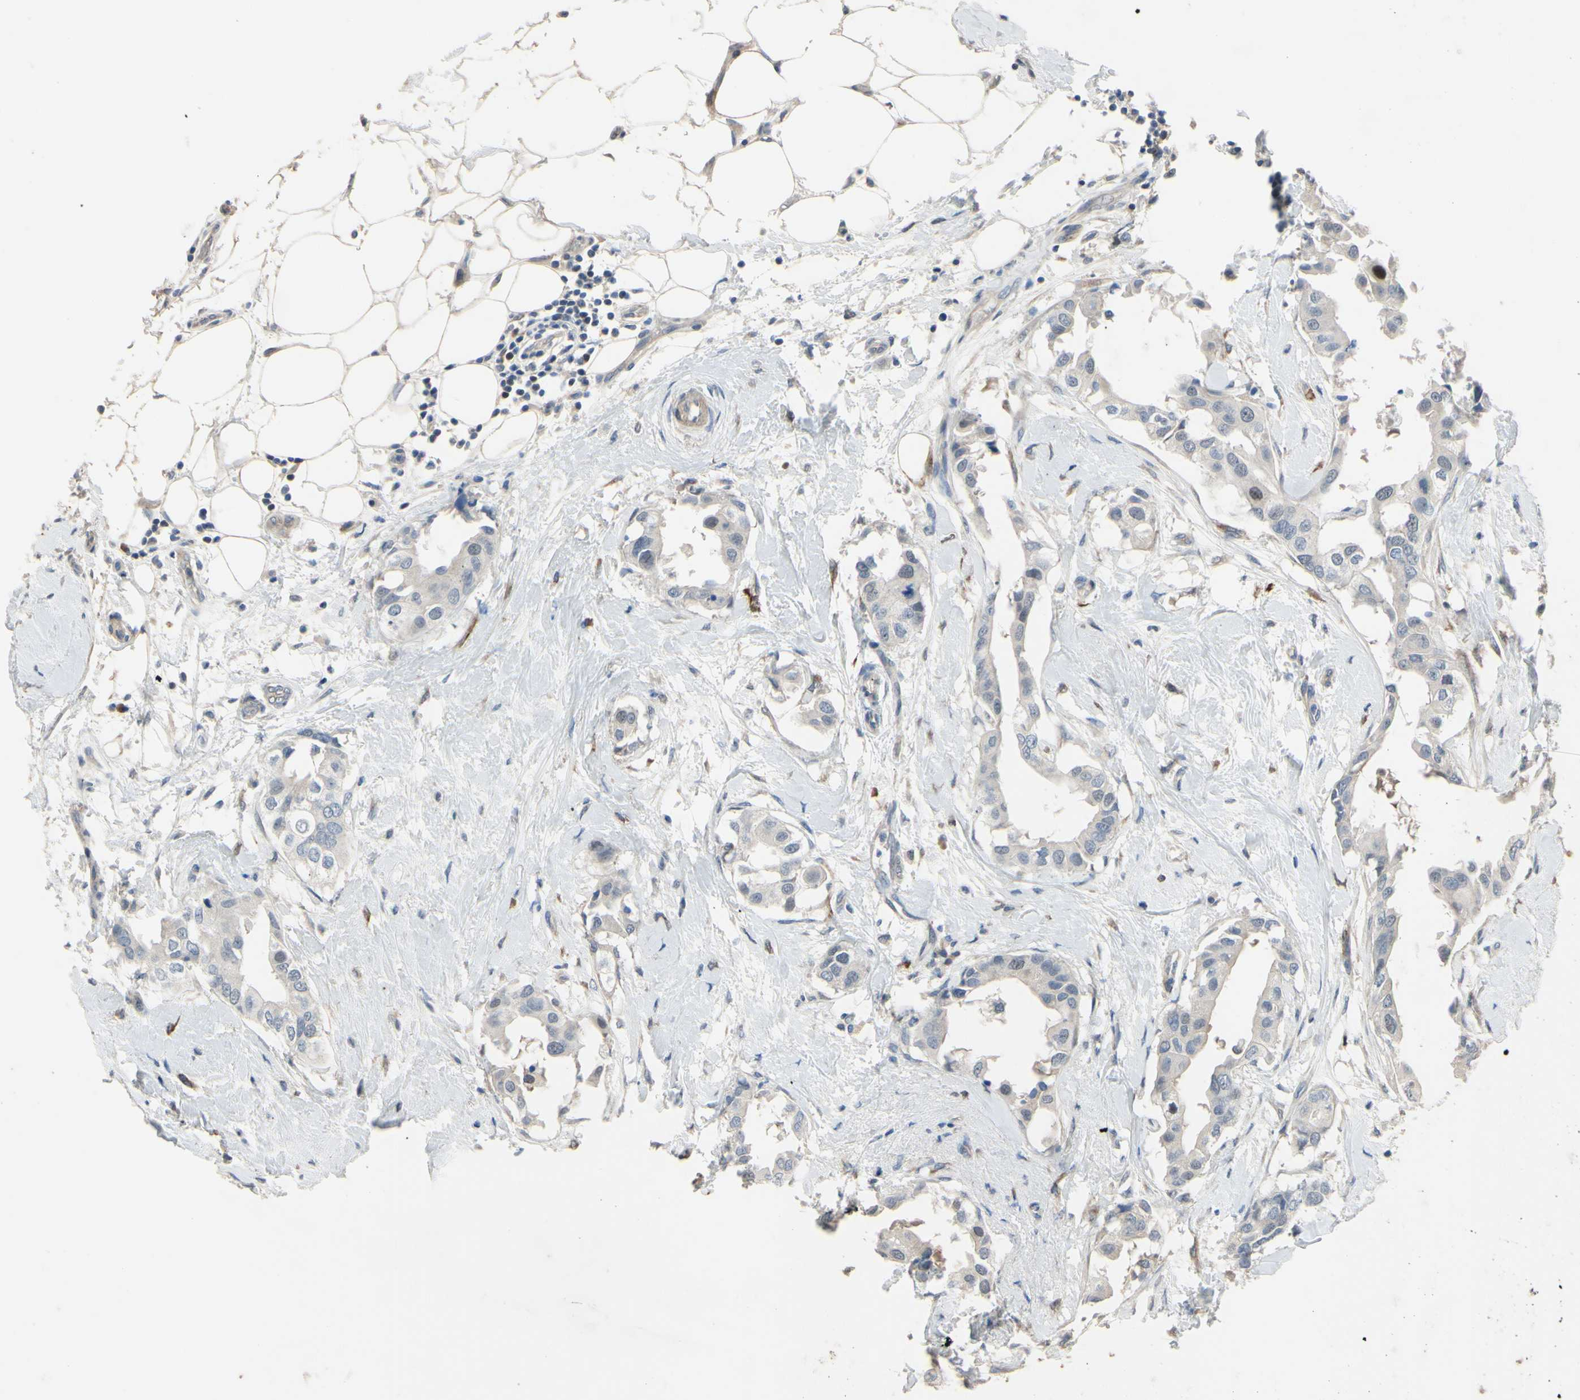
{"staining": {"intensity": "negative", "quantity": "none", "location": "none"}, "tissue": "breast cancer", "cell_type": "Tumor cells", "image_type": "cancer", "snomed": [{"axis": "morphology", "description": "Duct carcinoma"}, {"axis": "topography", "description": "Breast"}], "caption": "Immunohistochemistry histopathology image of neoplastic tissue: human breast cancer (invasive ductal carcinoma) stained with DAB exhibits no significant protein positivity in tumor cells. (IHC, brightfield microscopy, high magnification).", "gene": "LHX9", "patient": {"sex": "female", "age": 40}}